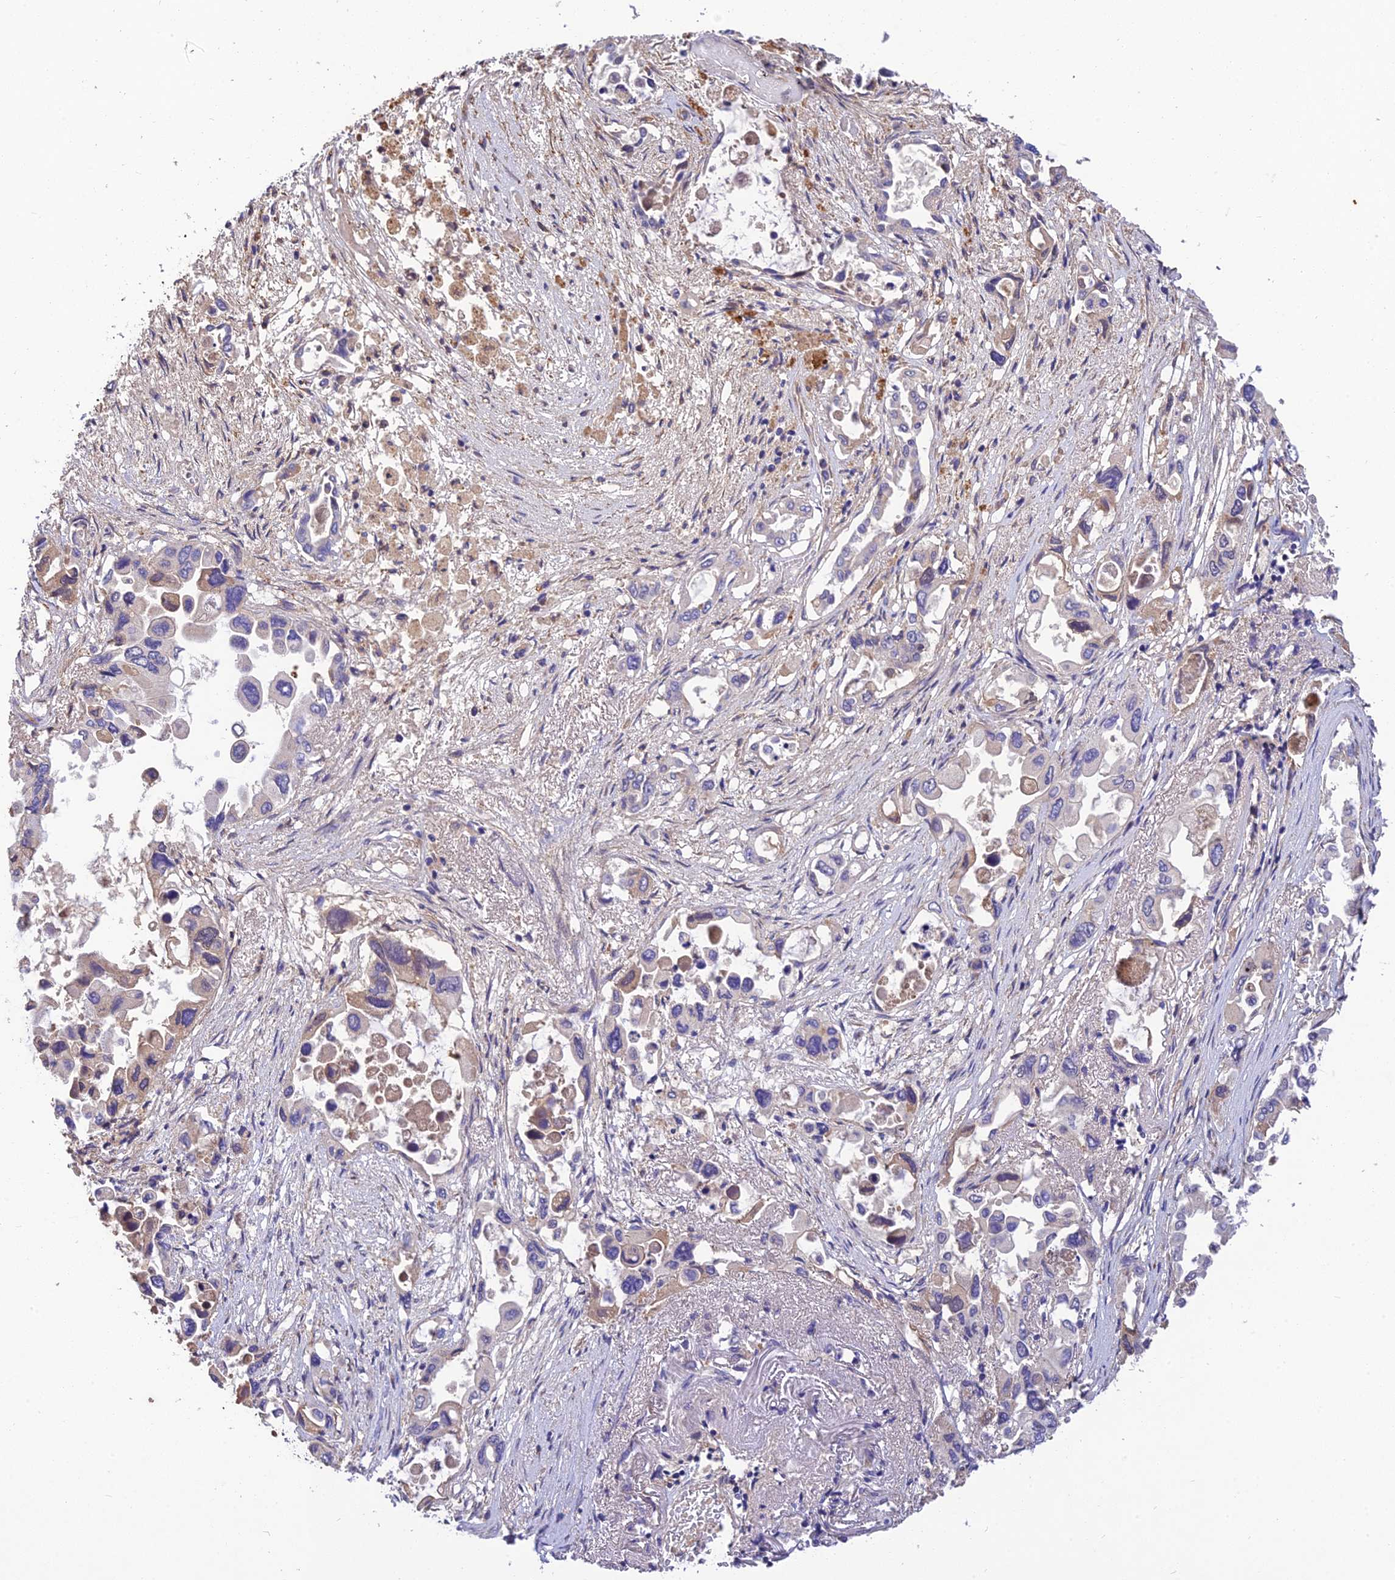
{"staining": {"intensity": "negative", "quantity": "none", "location": "none"}, "tissue": "pancreatic cancer", "cell_type": "Tumor cells", "image_type": "cancer", "snomed": [{"axis": "morphology", "description": "Adenocarcinoma, NOS"}, {"axis": "topography", "description": "Pancreas"}], "caption": "DAB immunohistochemical staining of human adenocarcinoma (pancreatic) displays no significant staining in tumor cells.", "gene": "DENND5B", "patient": {"sex": "male", "age": 92}}